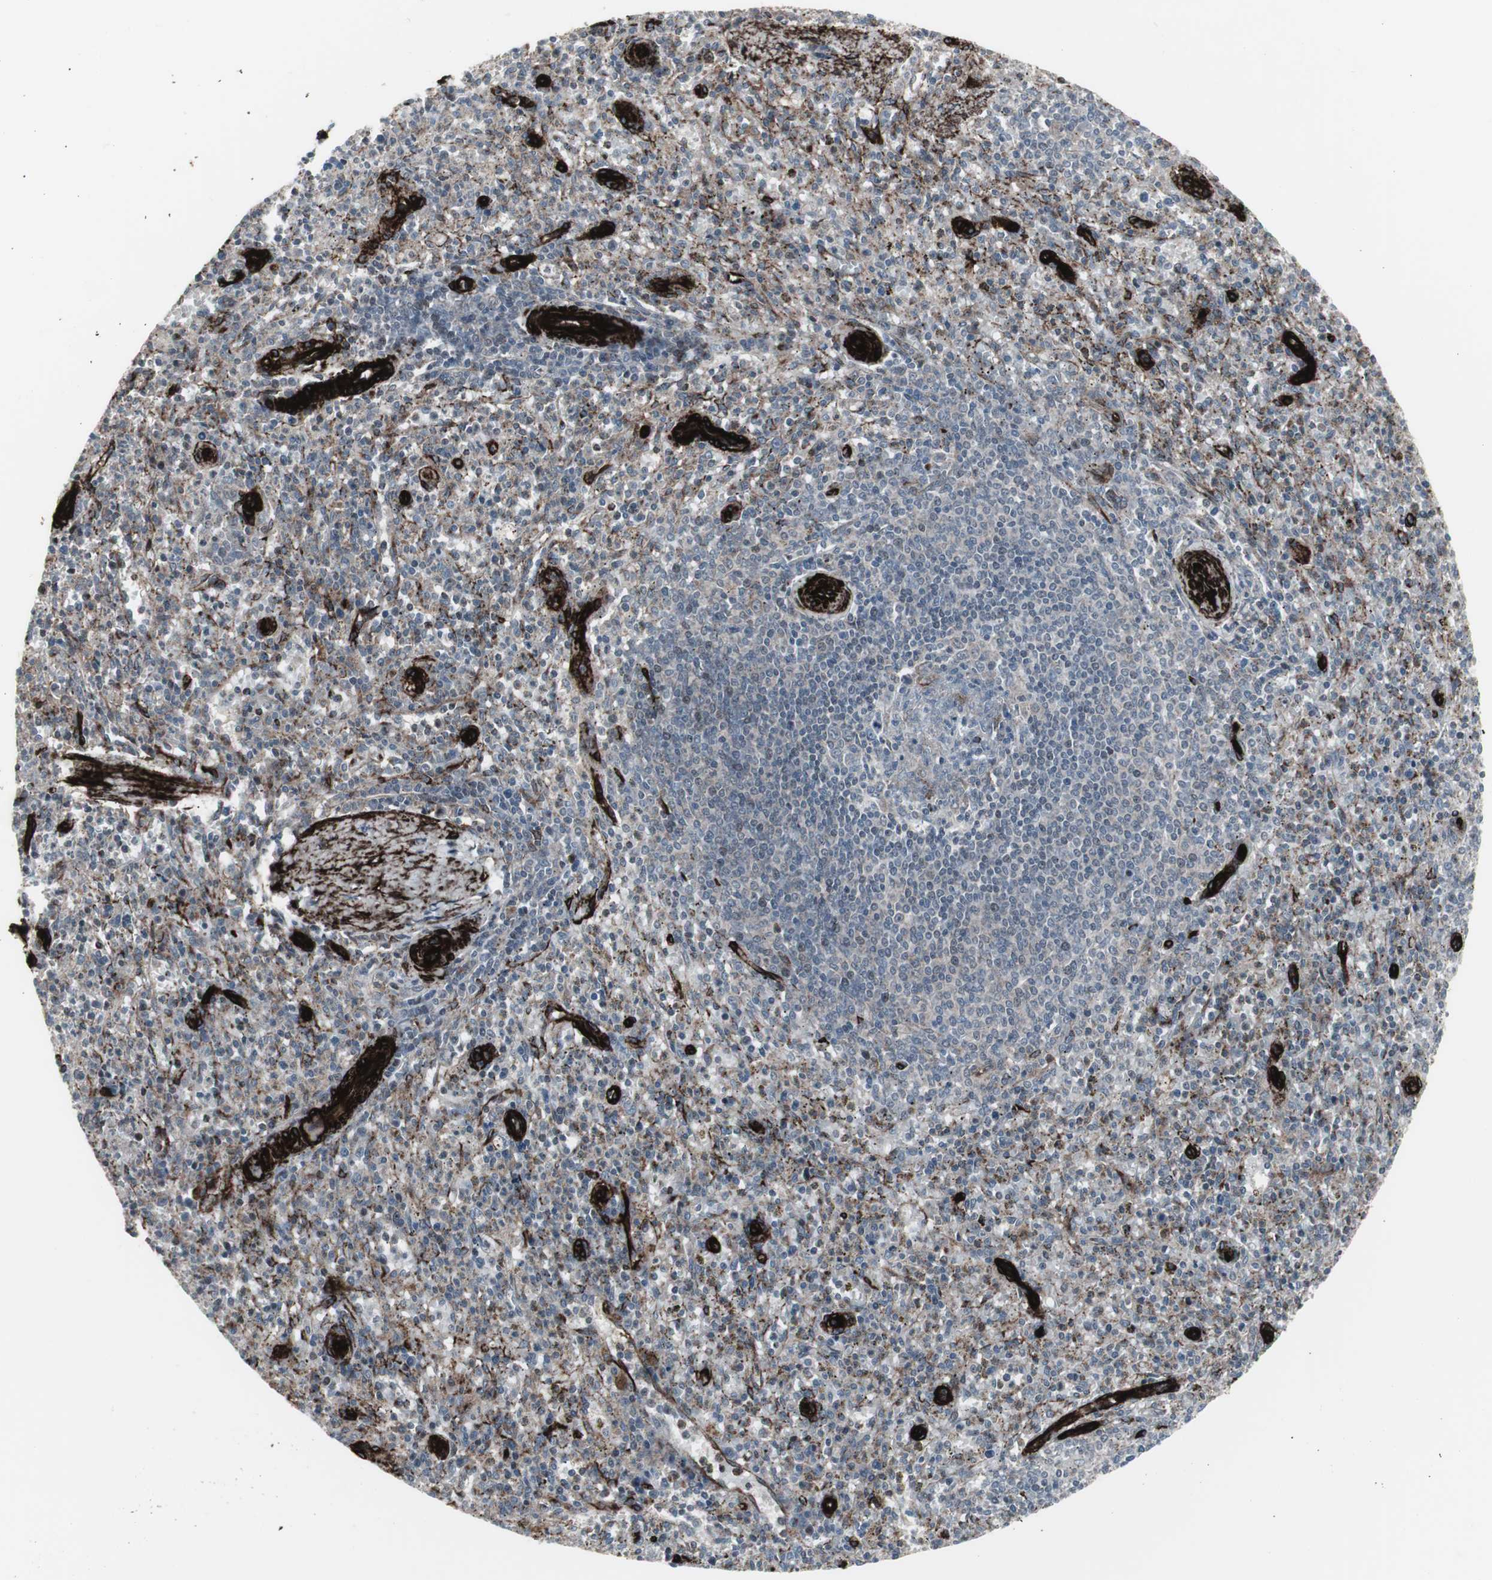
{"staining": {"intensity": "weak", "quantity": "<25%", "location": "cytoplasmic/membranous"}, "tissue": "spleen", "cell_type": "Cells in red pulp", "image_type": "normal", "snomed": [{"axis": "morphology", "description": "Normal tissue, NOS"}, {"axis": "topography", "description": "Spleen"}], "caption": "The immunohistochemistry histopathology image has no significant positivity in cells in red pulp of spleen.", "gene": "PDGFA", "patient": {"sex": "male", "age": 72}}